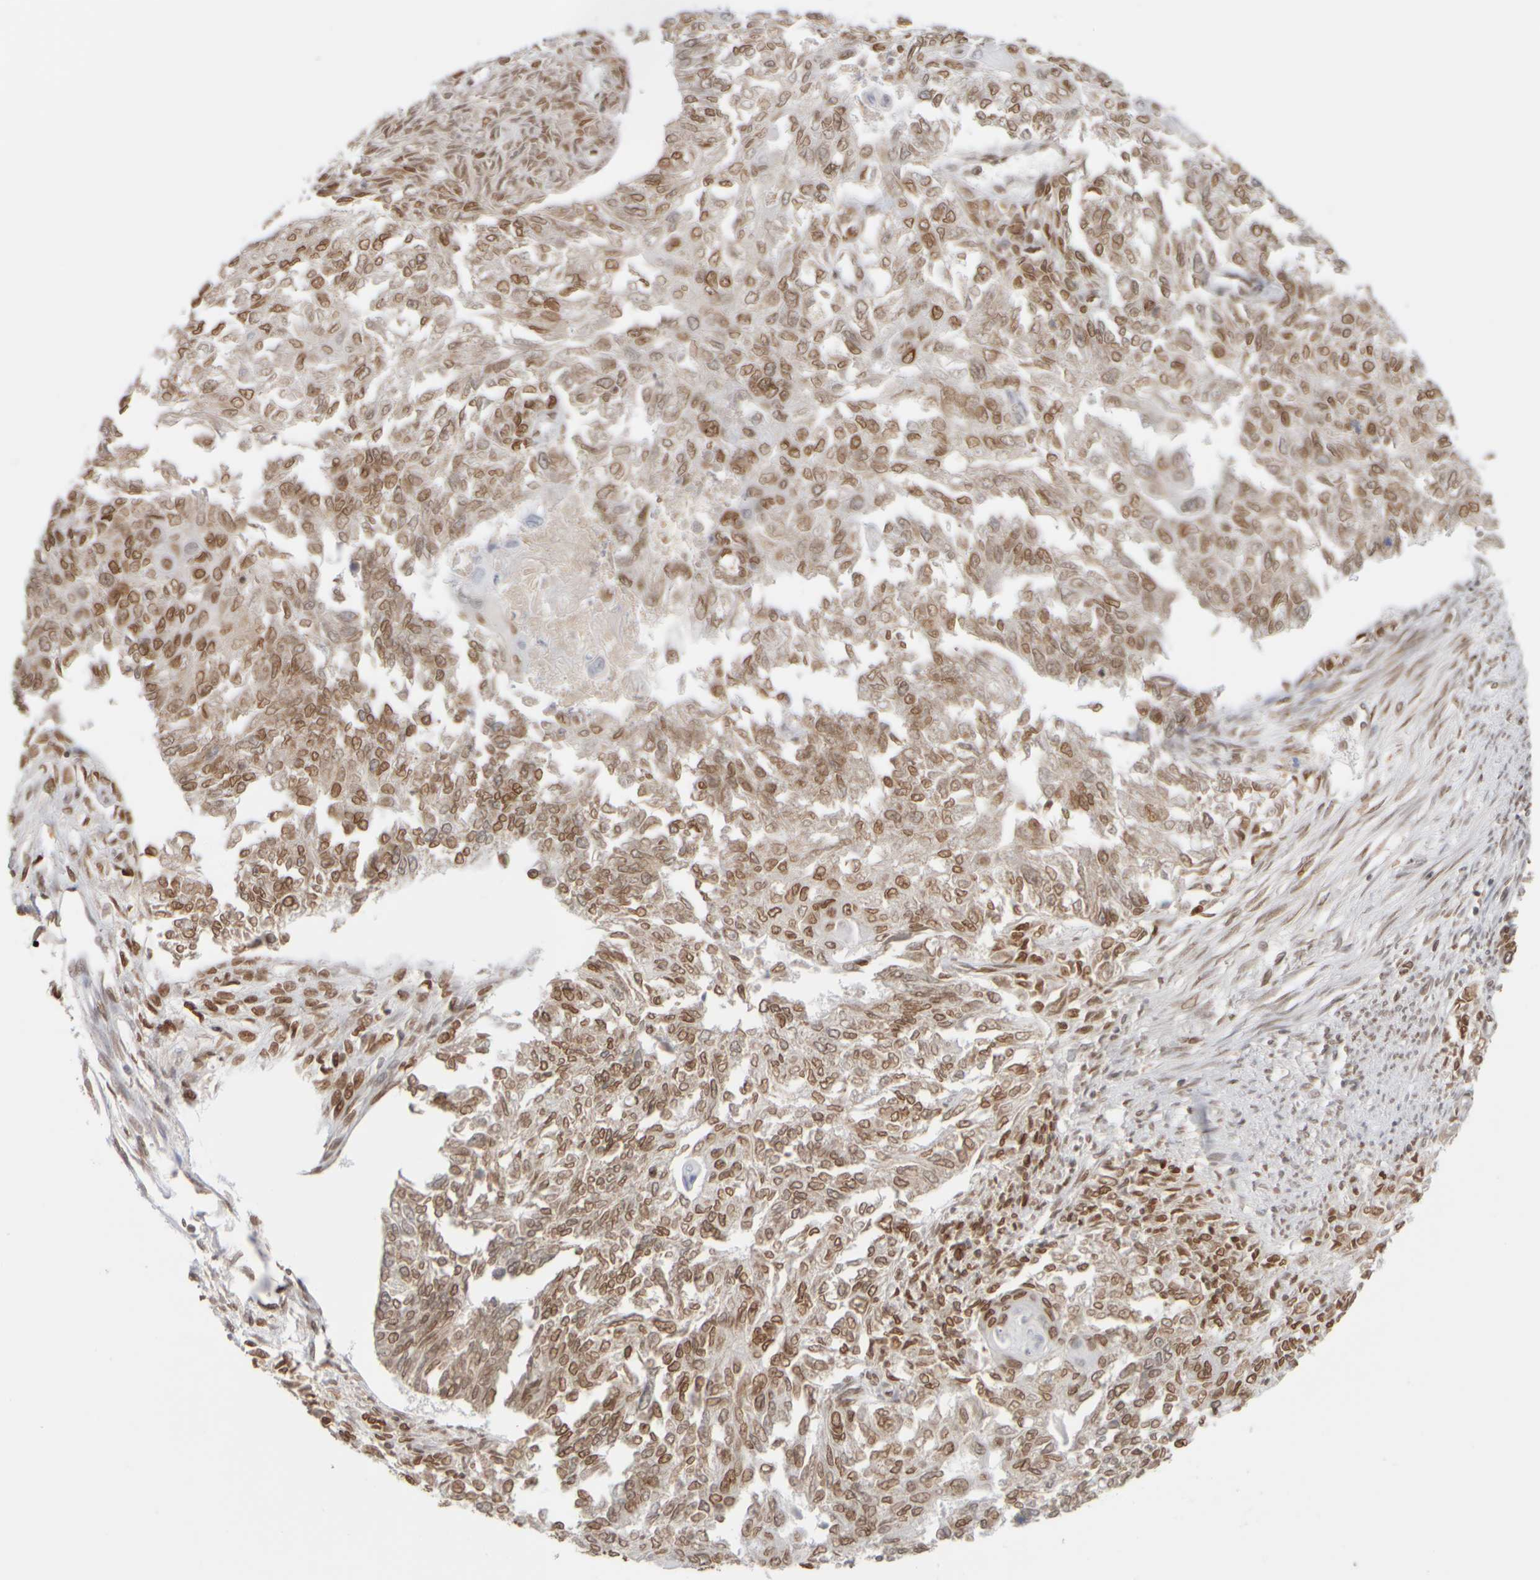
{"staining": {"intensity": "moderate", "quantity": ">75%", "location": "nuclear"}, "tissue": "endometrial cancer", "cell_type": "Tumor cells", "image_type": "cancer", "snomed": [{"axis": "morphology", "description": "Adenocarcinoma, NOS"}, {"axis": "topography", "description": "Endometrium"}], "caption": "Immunohistochemical staining of endometrial cancer (adenocarcinoma) reveals medium levels of moderate nuclear protein expression in about >75% of tumor cells.", "gene": "ZC3HC1", "patient": {"sex": "female", "age": 32}}